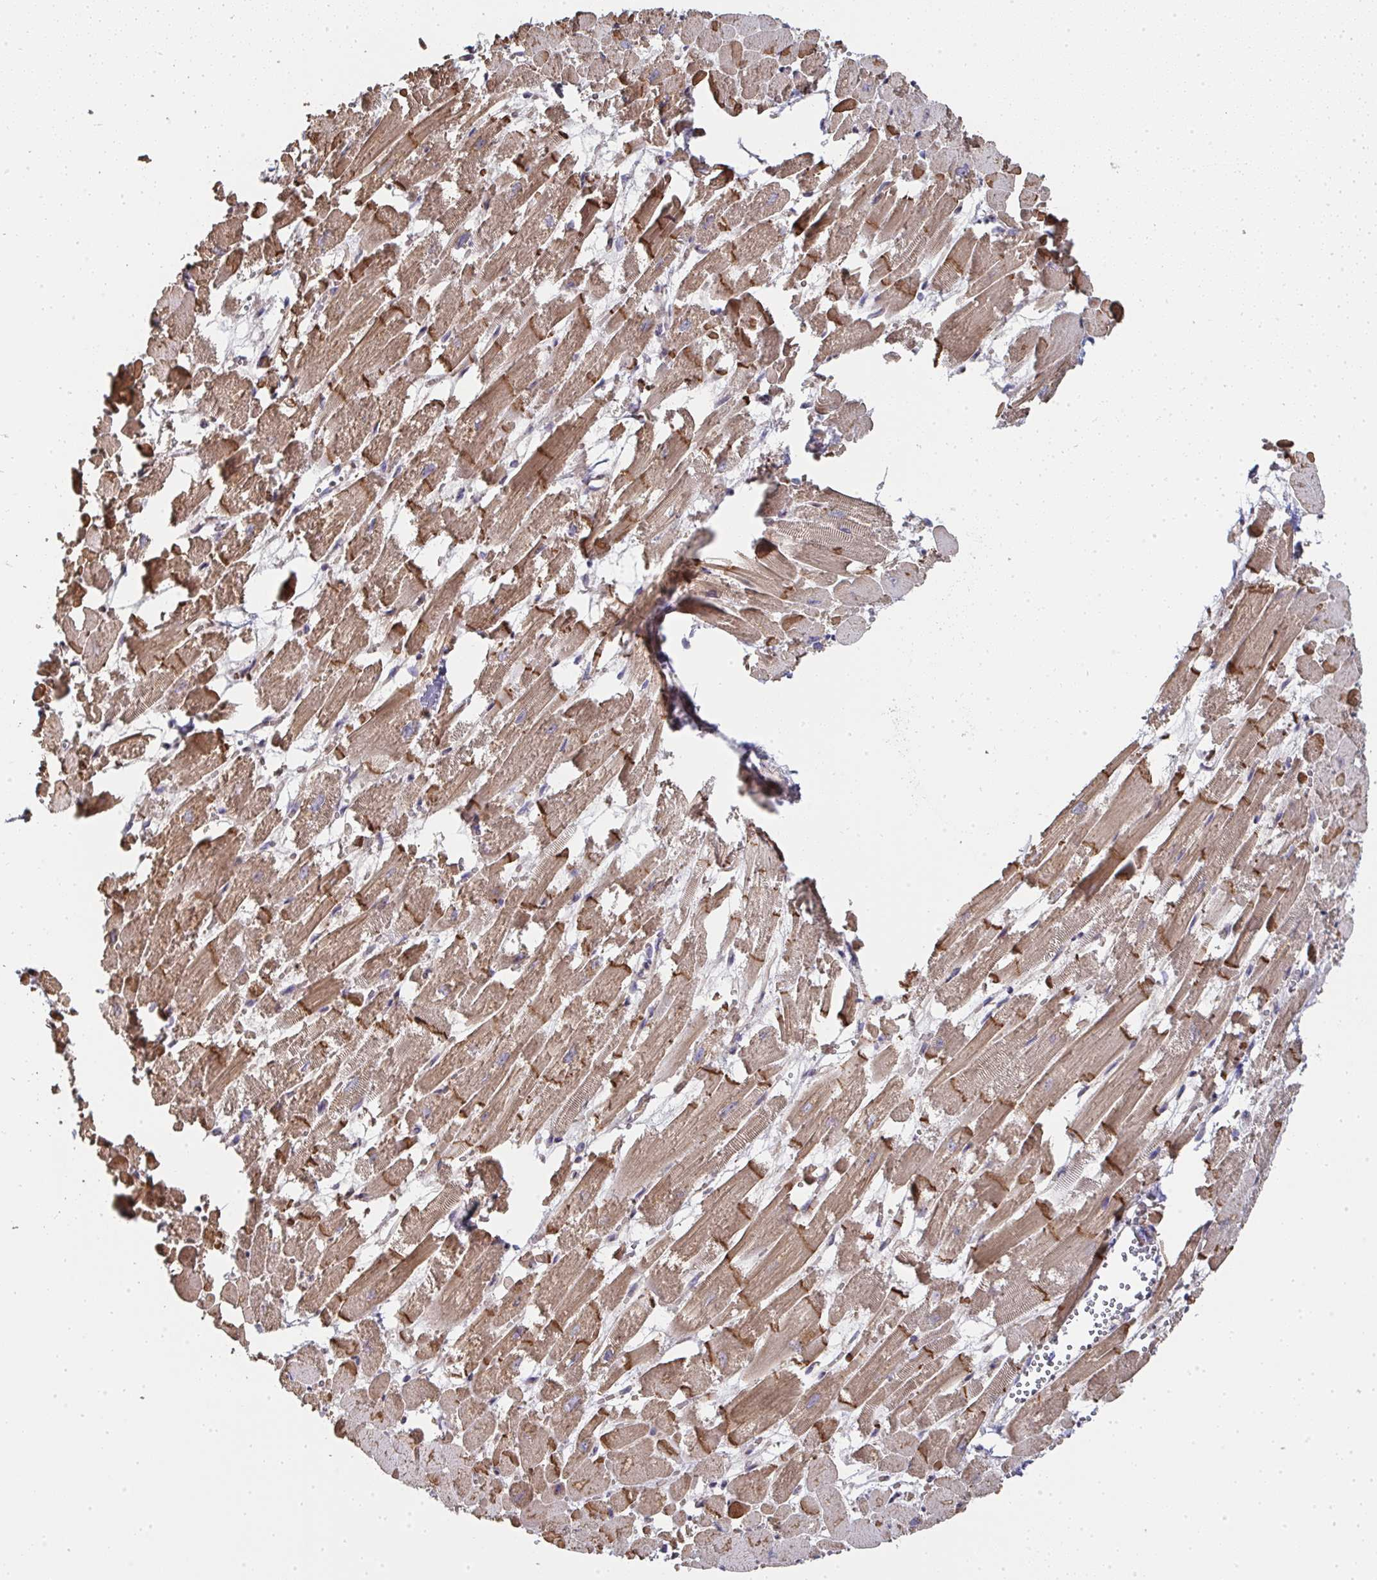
{"staining": {"intensity": "moderate", "quantity": ">75%", "location": "cytoplasmic/membranous"}, "tissue": "heart muscle", "cell_type": "Cardiomyocytes", "image_type": "normal", "snomed": [{"axis": "morphology", "description": "Normal tissue, NOS"}, {"axis": "topography", "description": "Heart"}], "caption": "This image reveals benign heart muscle stained with immunohistochemistry (IHC) to label a protein in brown. The cytoplasmic/membranous of cardiomyocytes show moderate positivity for the protein. Nuclei are counter-stained blue.", "gene": "AGTPBP1", "patient": {"sex": "female", "age": 52}}